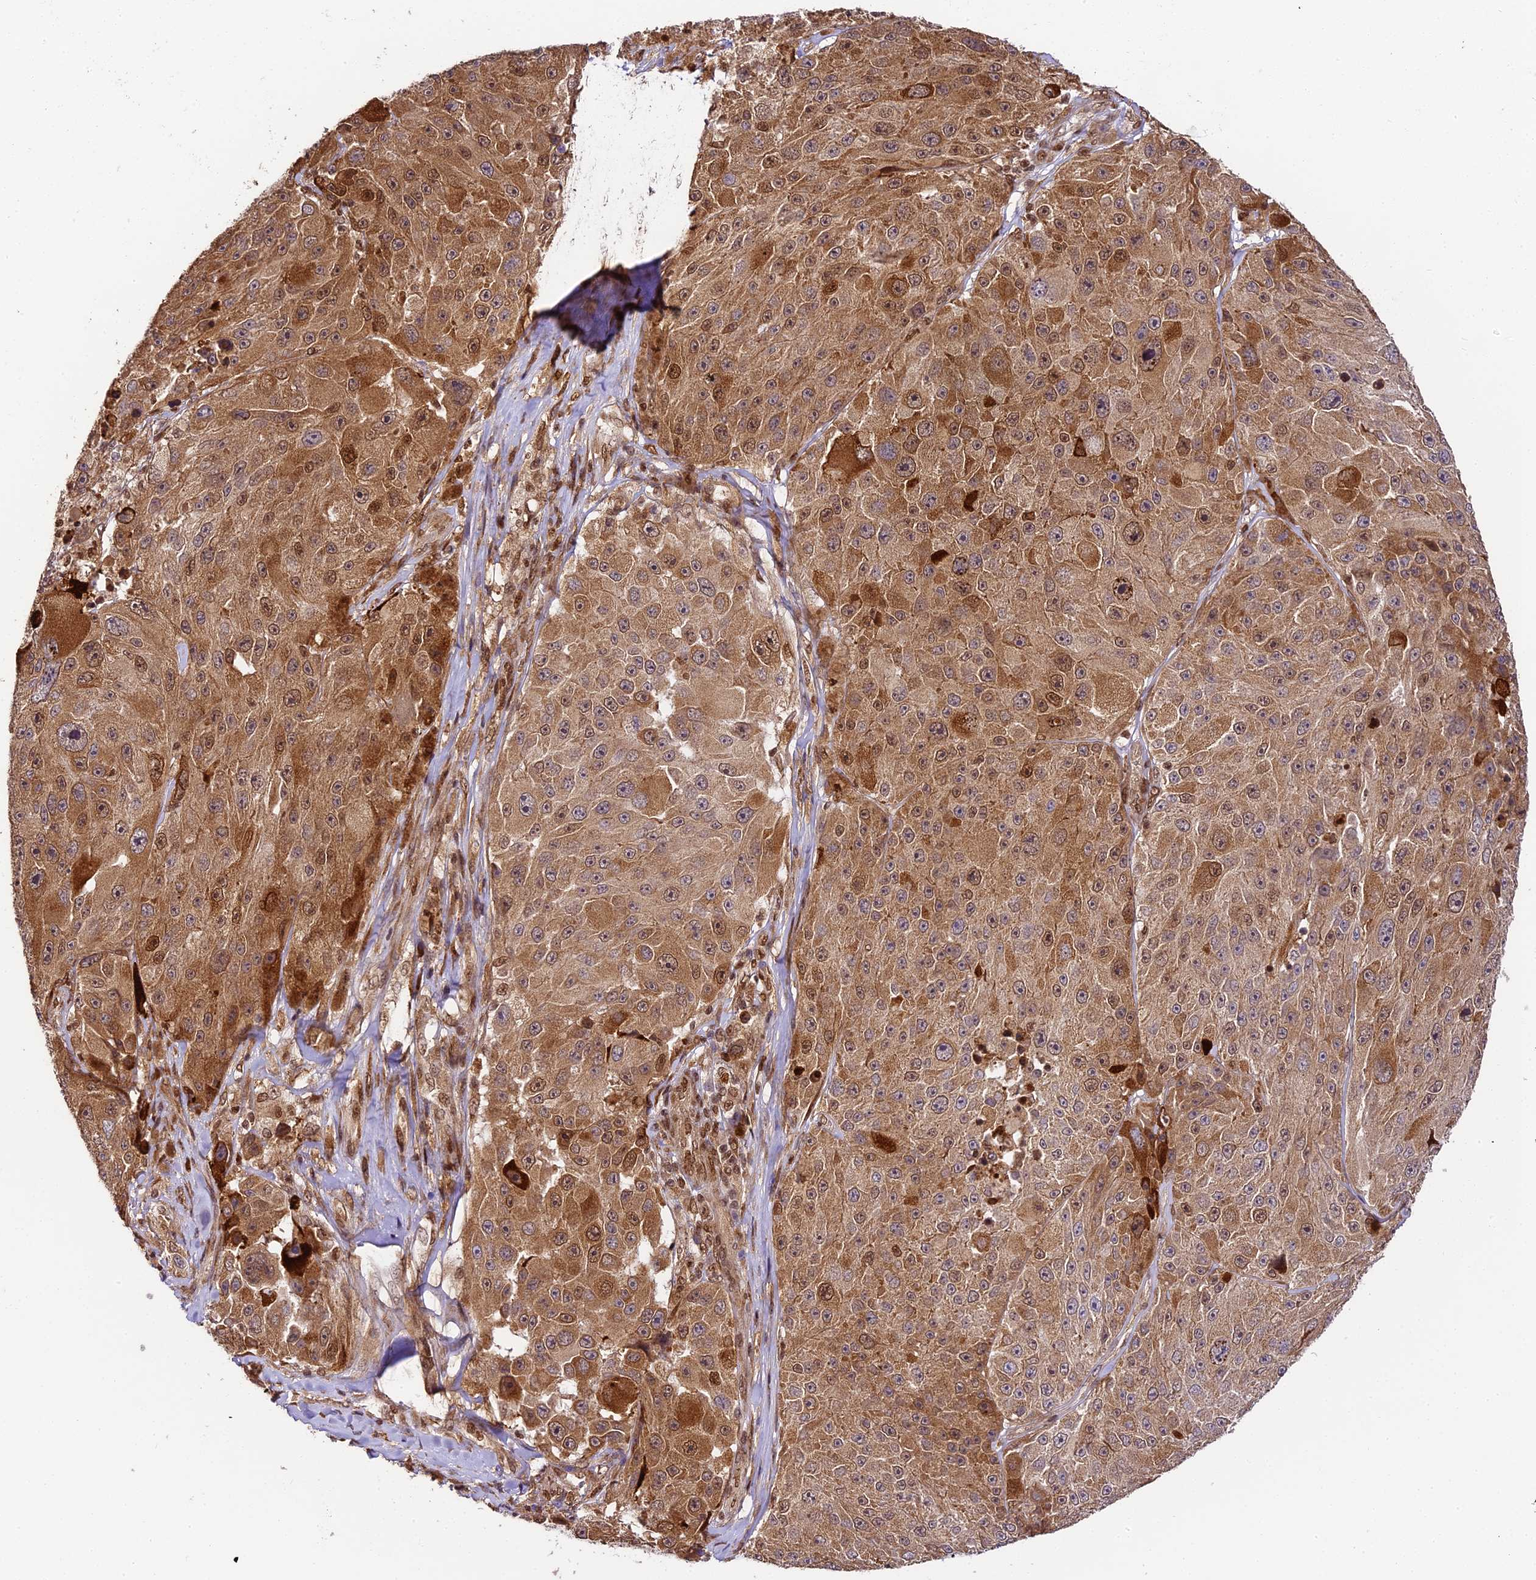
{"staining": {"intensity": "moderate", "quantity": ">75%", "location": "cytoplasmic/membranous"}, "tissue": "melanoma", "cell_type": "Tumor cells", "image_type": "cancer", "snomed": [{"axis": "morphology", "description": "Malignant melanoma, Metastatic site"}, {"axis": "topography", "description": "Lymph node"}], "caption": "The histopathology image shows a brown stain indicating the presence of a protein in the cytoplasmic/membranous of tumor cells in malignant melanoma (metastatic site).", "gene": "TRIM22", "patient": {"sex": "male", "age": 62}}